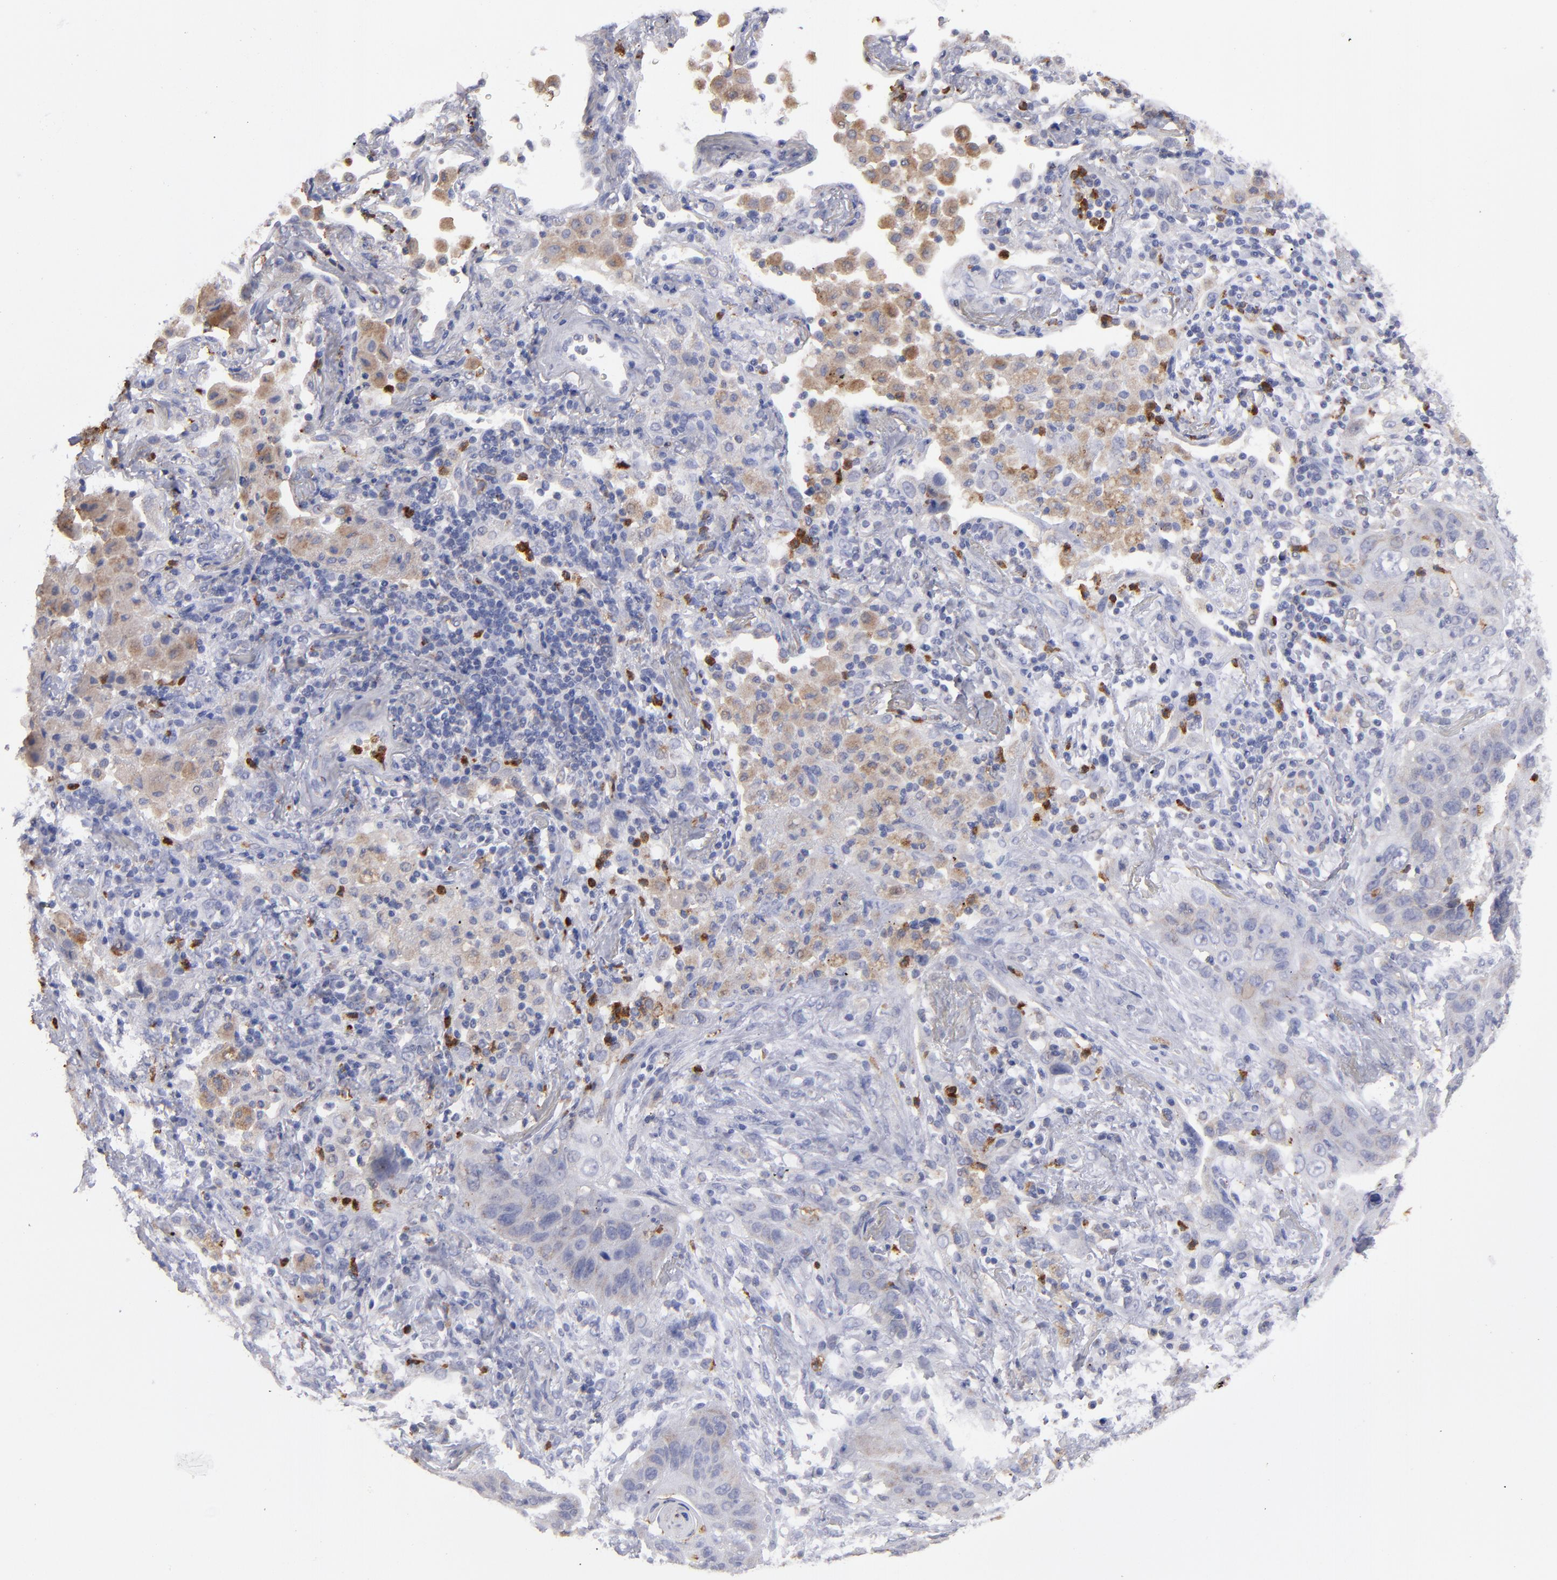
{"staining": {"intensity": "weak", "quantity": "25%-75%", "location": "cytoplasmic/membranous"}, "tissue": "lung cancer", "cell_type": "Tumor cells", "image_type": "cancer", "snomed": [{"axis": "morphology", "description": "Squamous cell carcinoma, NOS"}, {"axis": "topography", "description": "Lung"}], "caption": "Squamous cell carcinoma (lung) tissue reveals weak cytoplasmic/membranous expression in about 25%-75% of tumor cells", "gene": "FGR", "patient": {"sex": "female", "age": 67}}